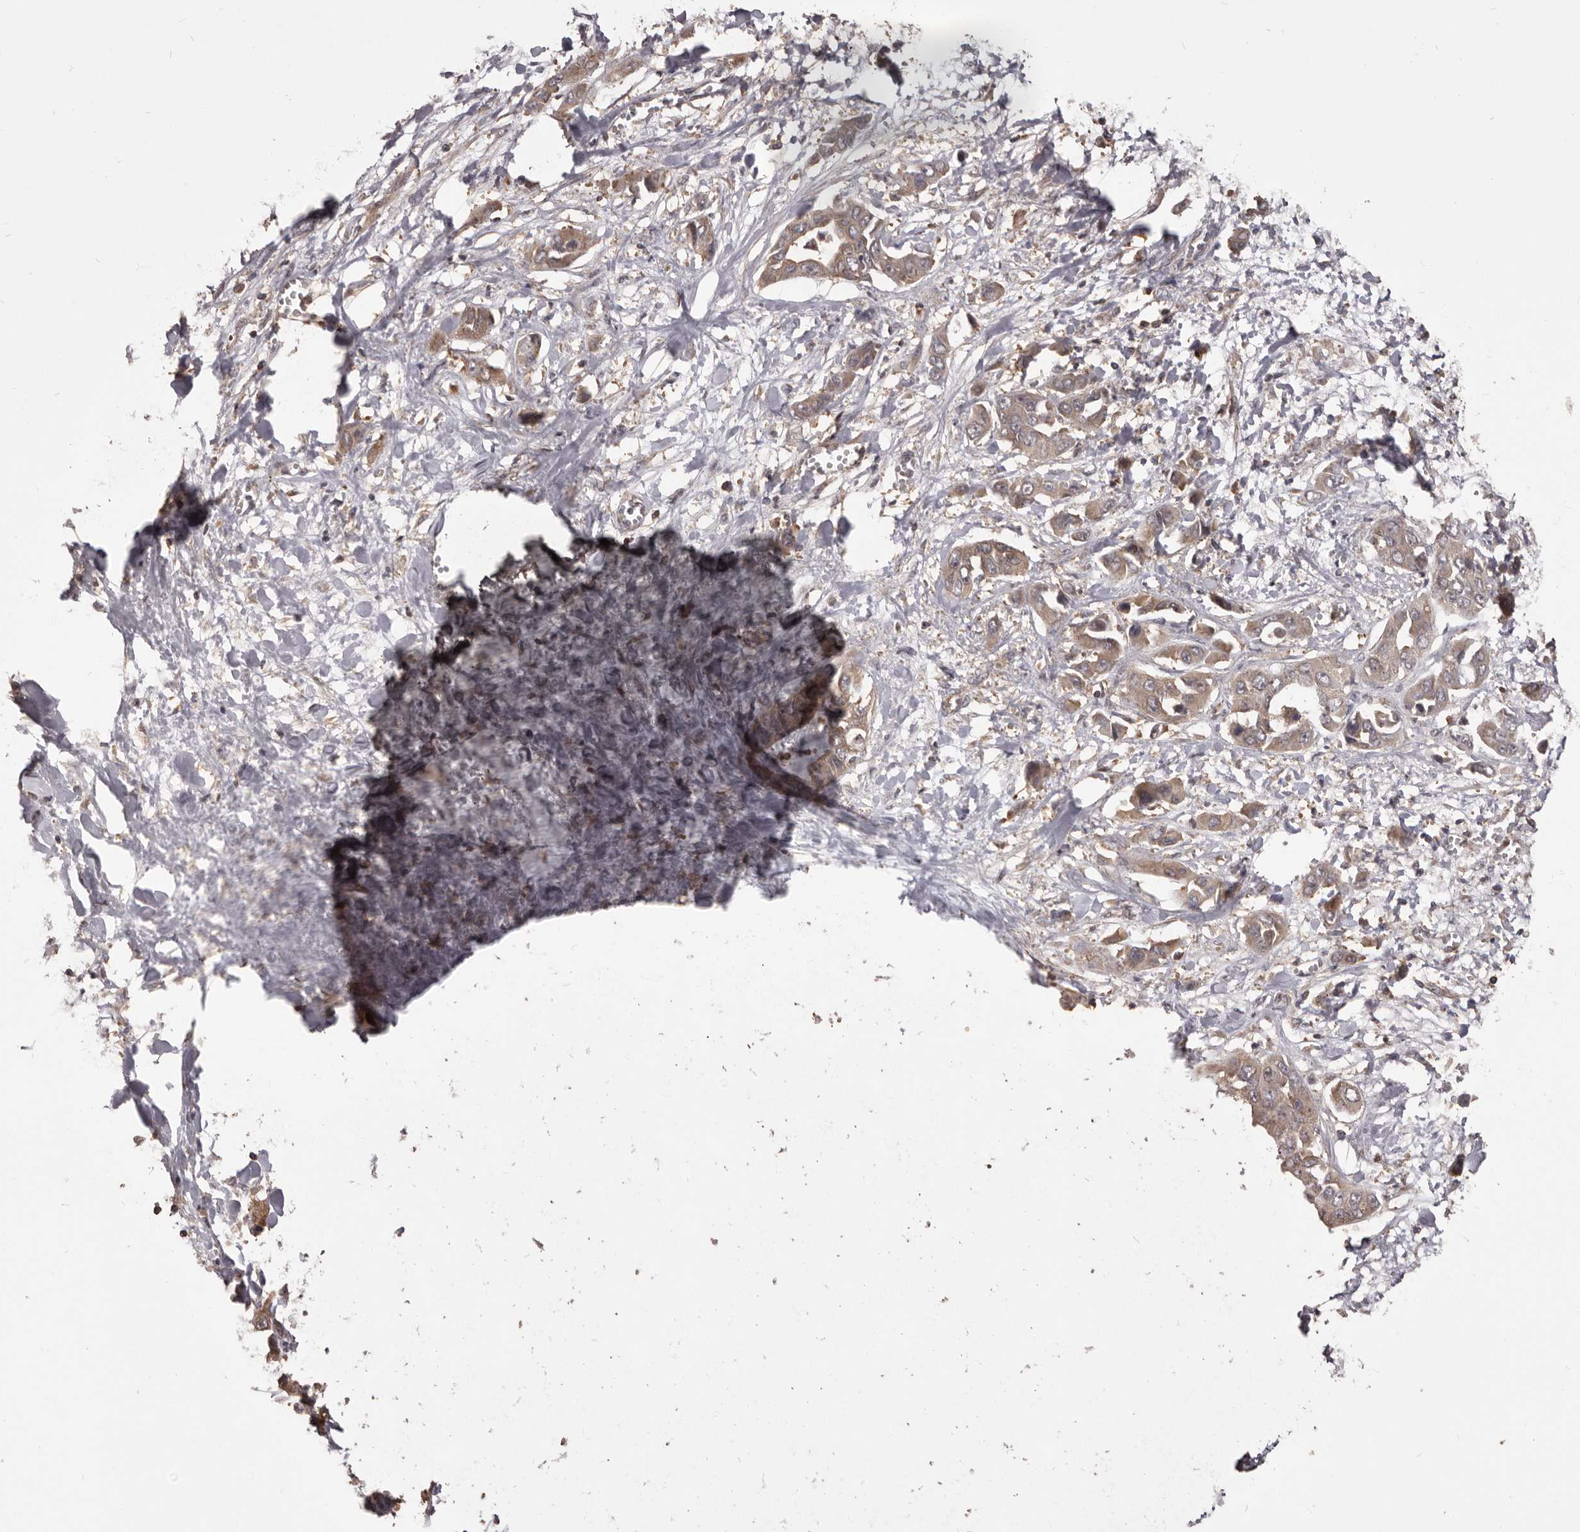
{"staining": {"intensity": "weak", "quantity": ">75%", "location": "cytoplasmic/membranous"}, "tissue": "liver cancer", "cell_type": "Tumor cells", "image_type": "cancer", "snomed": [{"axis": "morphology", "description": "Cholangiocarcinoma"}, {"axis": "topography", "description": "Liver"}], "caption": "Liver cancer (cholangiocarcinoma) stained with DAB IHC reveals low levels of weak cytoplasmic/membranous expression in about >75% of tumor cells.", "gene": "HBS1L", "patient": {"sex": "female", "age": 52}}